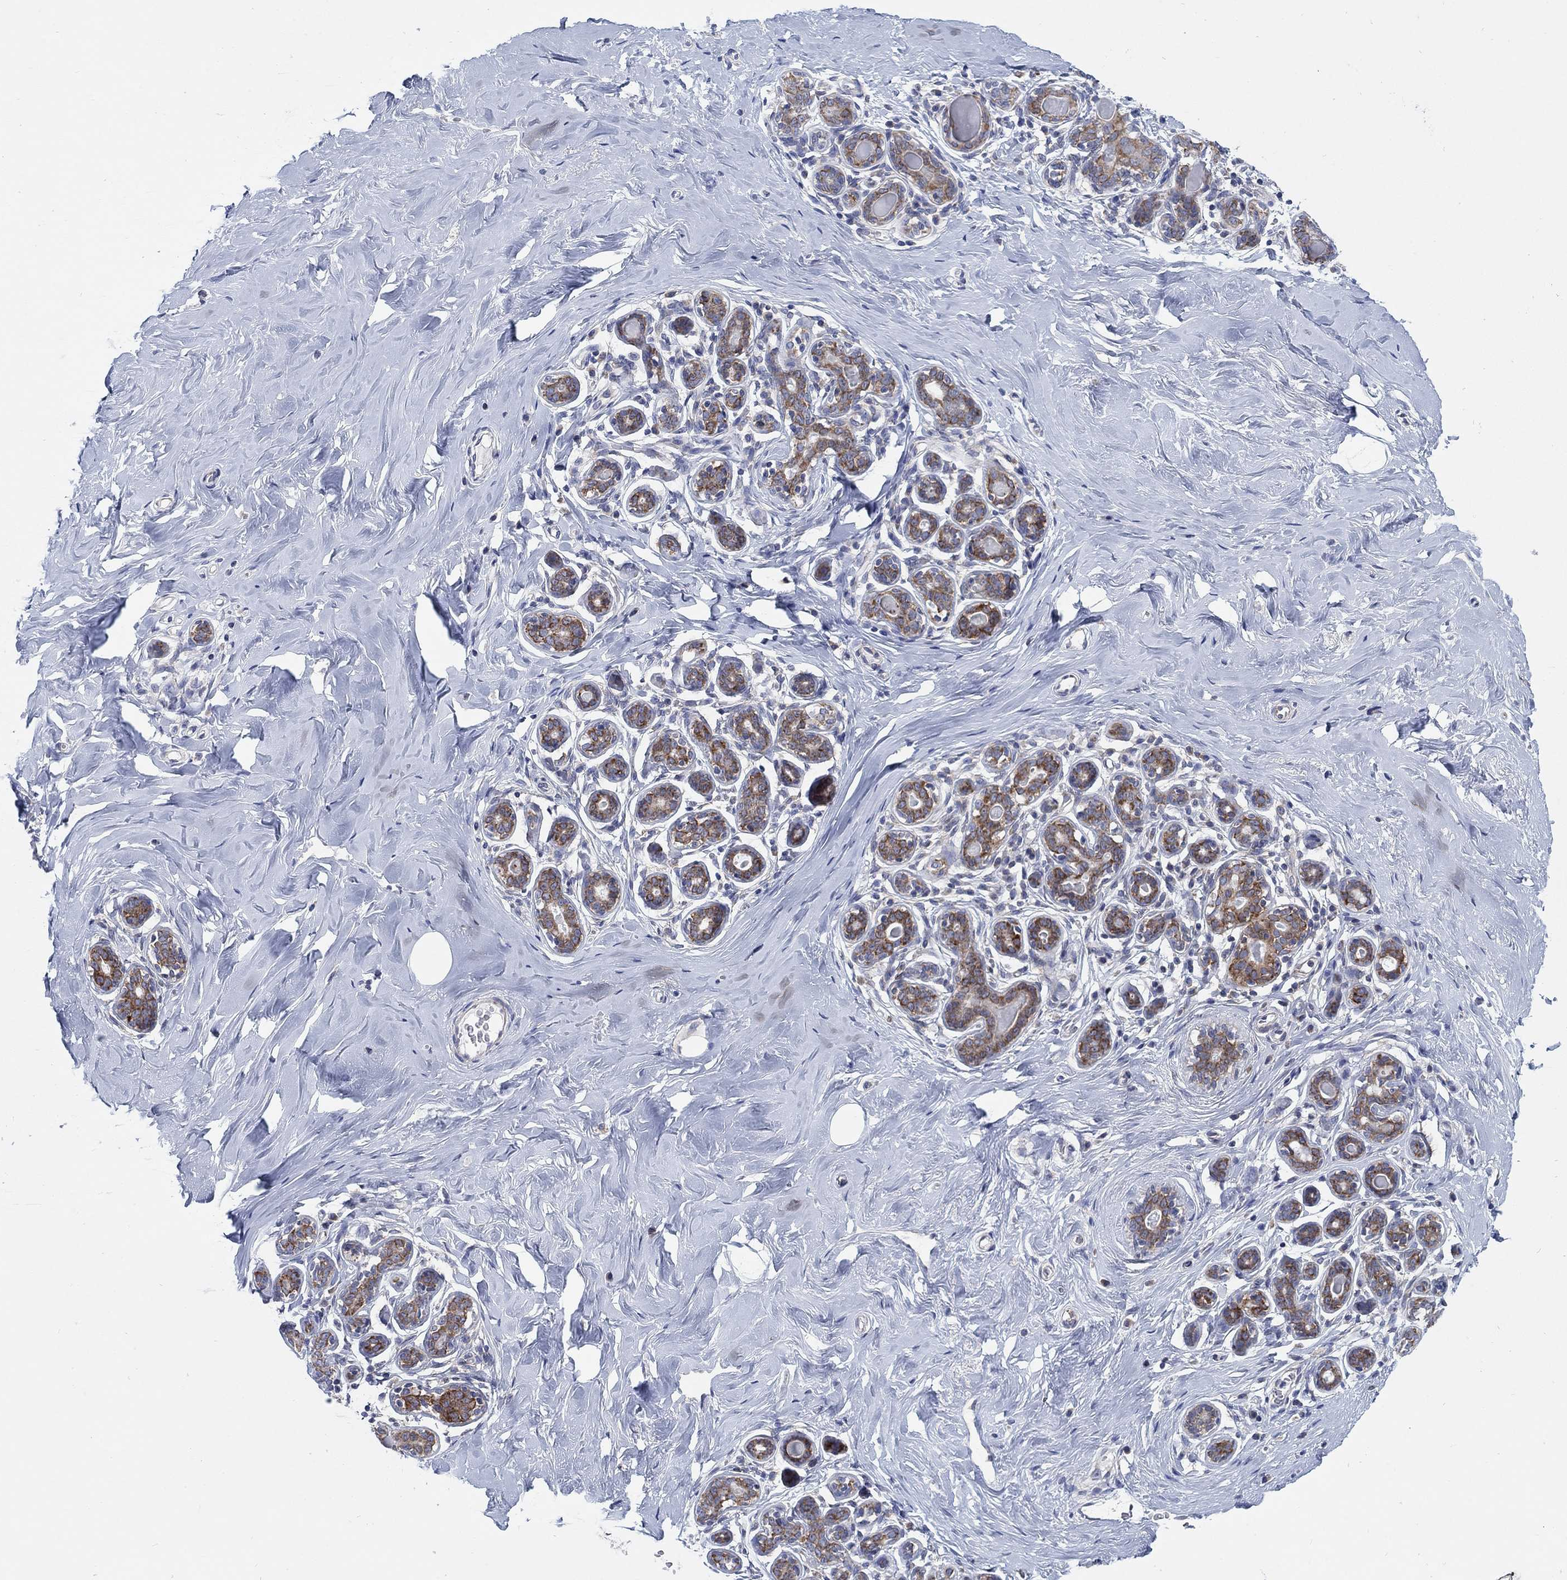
{"staining": {"intensity": "negative", "quantity": "none", "location": "none"}, "tissue": "breast", "cell_type": "Adipocytes", "image_type": "normal", "snomed": [{"axis": "morphology", "description": "Normal tissue, NOS"}, {"axis": "topography", "description": "Skin"}, {"axis": "topography", "description": "Breast"}], "caption": "Adipocytes are negative for protein expression in normal human breast. (DAB immunohistochemistry visualized using brightfield microscopy, high magnification).", "gene": "TMEM59", "patient": {"sex": "female", "age": 43}}